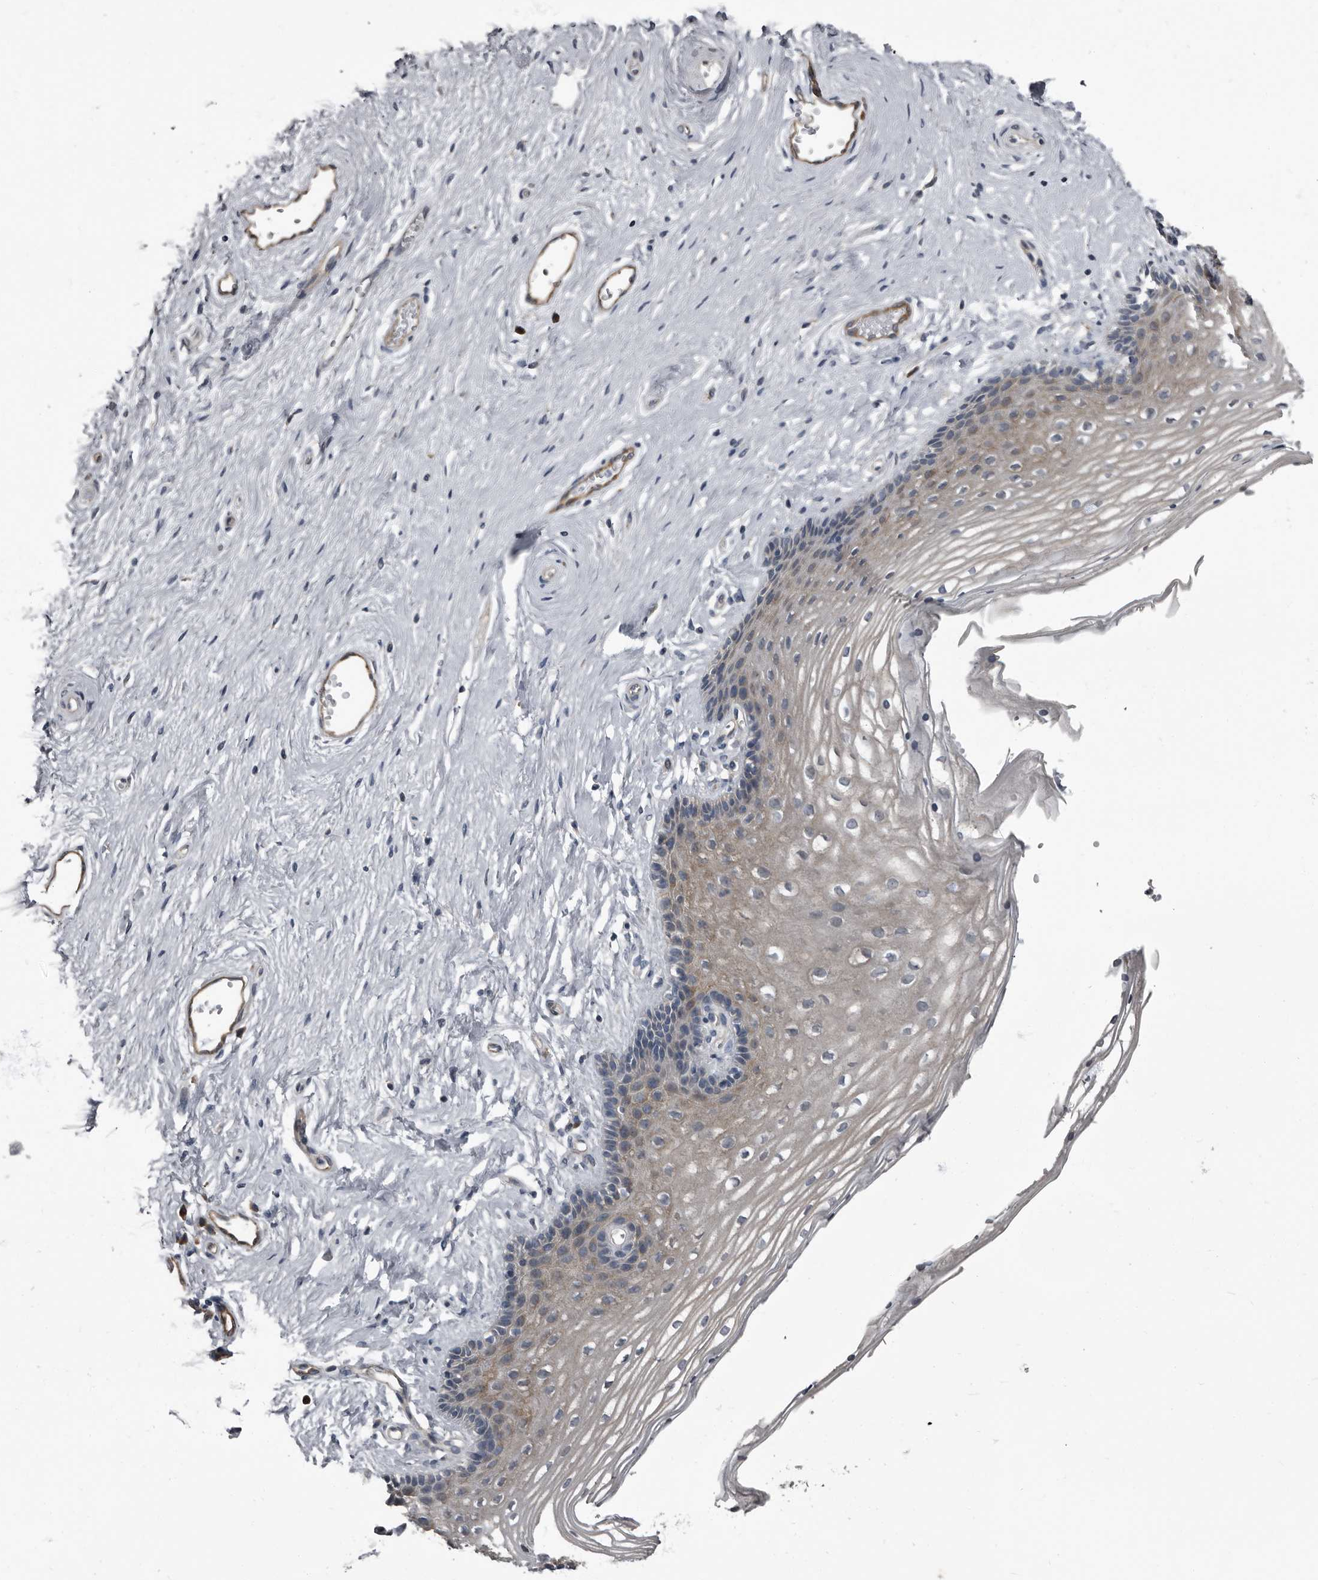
{"staining": {"intensity": "moderate", "quantity": "25%-75%", "location": "cytoplasmic/membranous"}, "tissue": "vagina", "cell_type": "Squamous epithelial cells", "image_type": "normal", "snomed": [{"axis": "morphology", "description": "Normal tissue, NOS"}, {"axis": "topography", "description": "Vagina"}], "caption": "IHC (DAB (3,3'-diaminobenzidine)) staining of benign vagina displays moderate cytoplasmic/membranous protein staining in about 25%-75% of squamous epithelial cells. (DAB = brown stain, brightfield microscopy at high magnification).", "gene": "TPD52L1", "patient": {"sex": "female", "age": 46}}